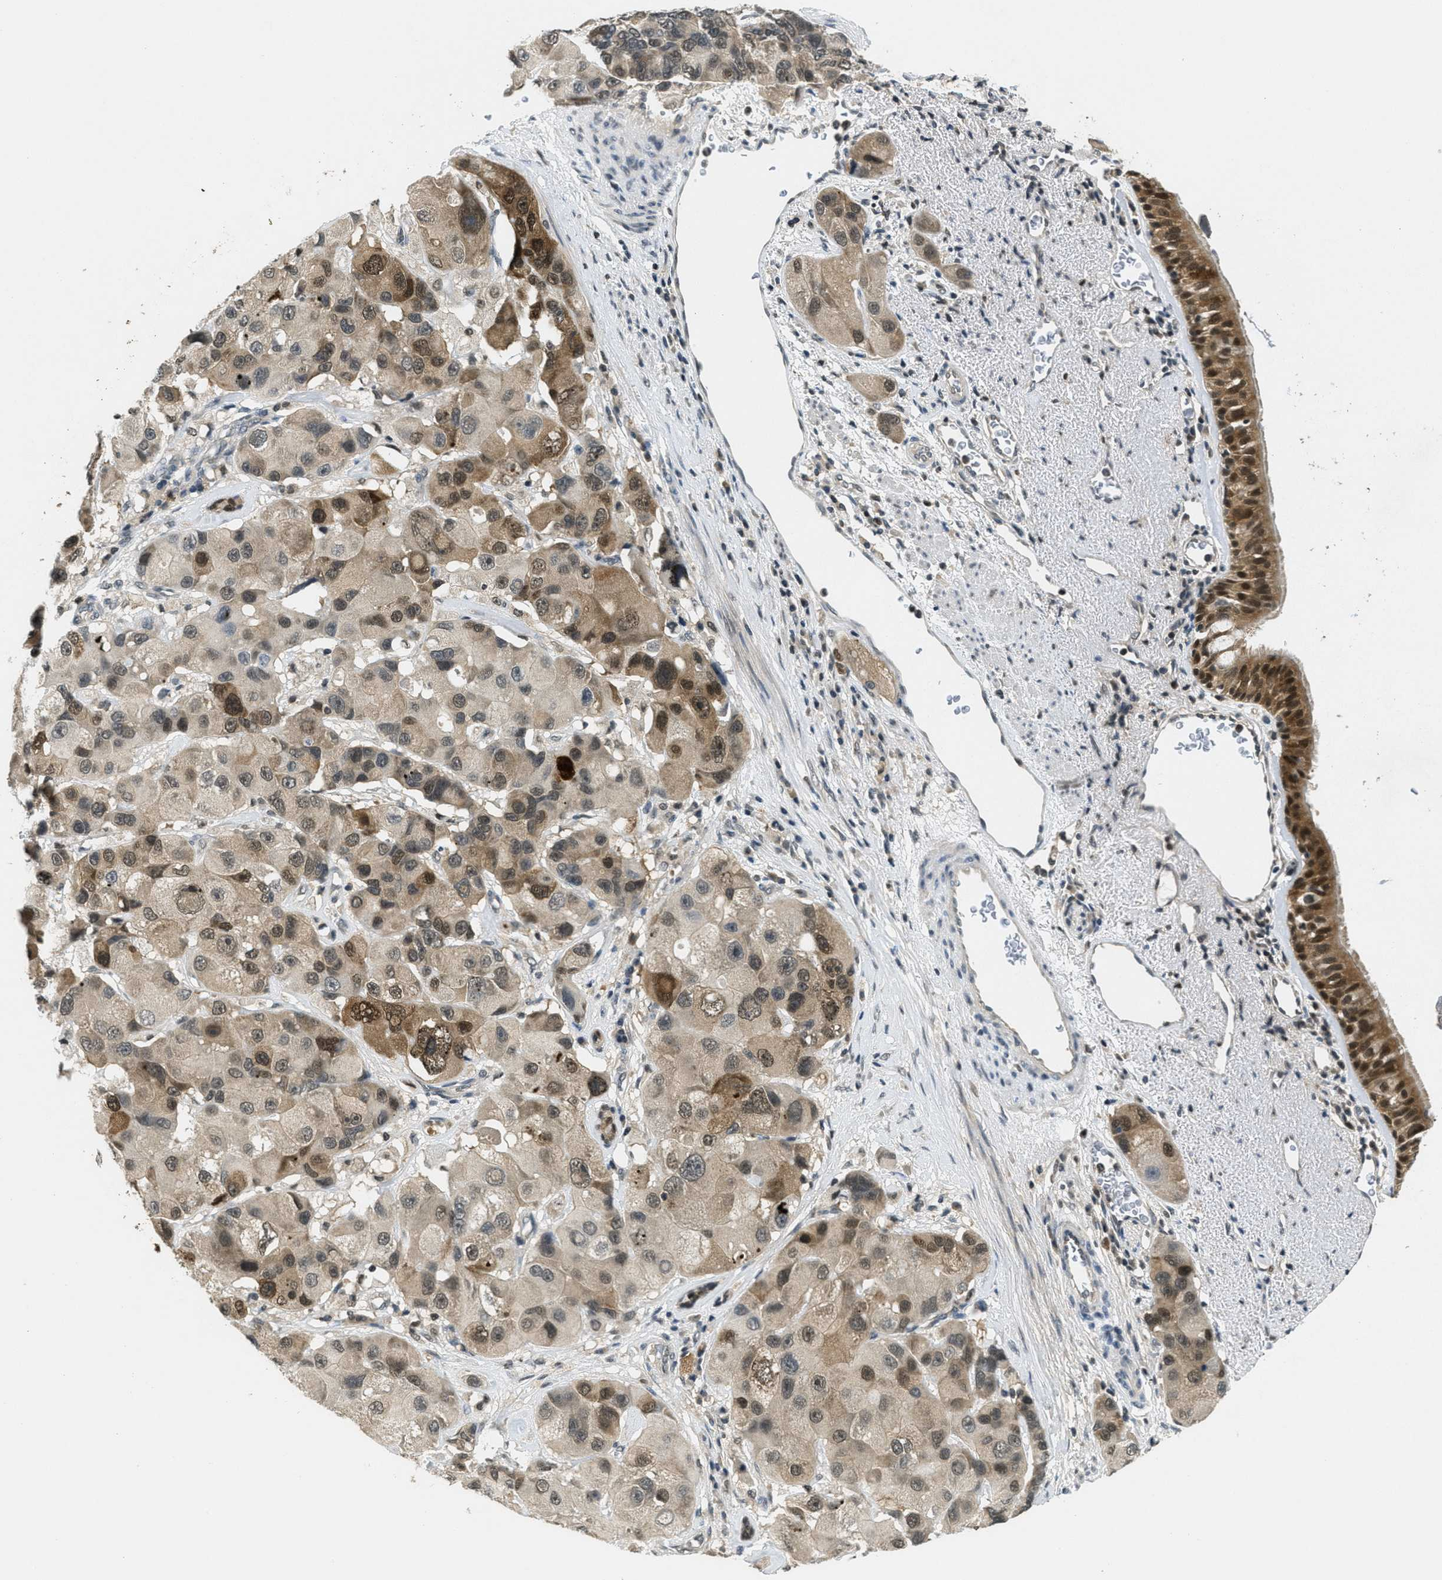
{"staining": {"intensity": "strong", "quantity": ">75%", "location": "cytoplasmic/membranous,nuclear"}, "tissue": "bronchus", "cell_type": "Respiratory epithelial cells", "image_type": "normal", "snomed": [{"axis": "morphology", "description": "Normal tissue, NOS"}, {"axis": "morphology", "description": "Adenocarcinoma, NOS"}, {"axis": "morphology", "description": "Adenocarcinoma, metastatic, NOS"}, {"axis": "topography", "description": "Lymph node"}, {"axis": "topography", "description": "Bronchus"}, {"axis": "topography", "description": "Lung"}], "caption": "Immunohistochemistry staining of benign bronchus, which displays high levels of strong cytoplasmic/membranous,nuclear positivity in approximately >75% of respiratory epithelial cells indicating strong cytoplasmic/membranous,nuclear protein staining. The staining was performed using DAB (brown) for protein detection and nuclei were counterstained in hematoxylin (blue).", "gene": "DNAJB1", "patient": {"sex": "female", "age": 54}}